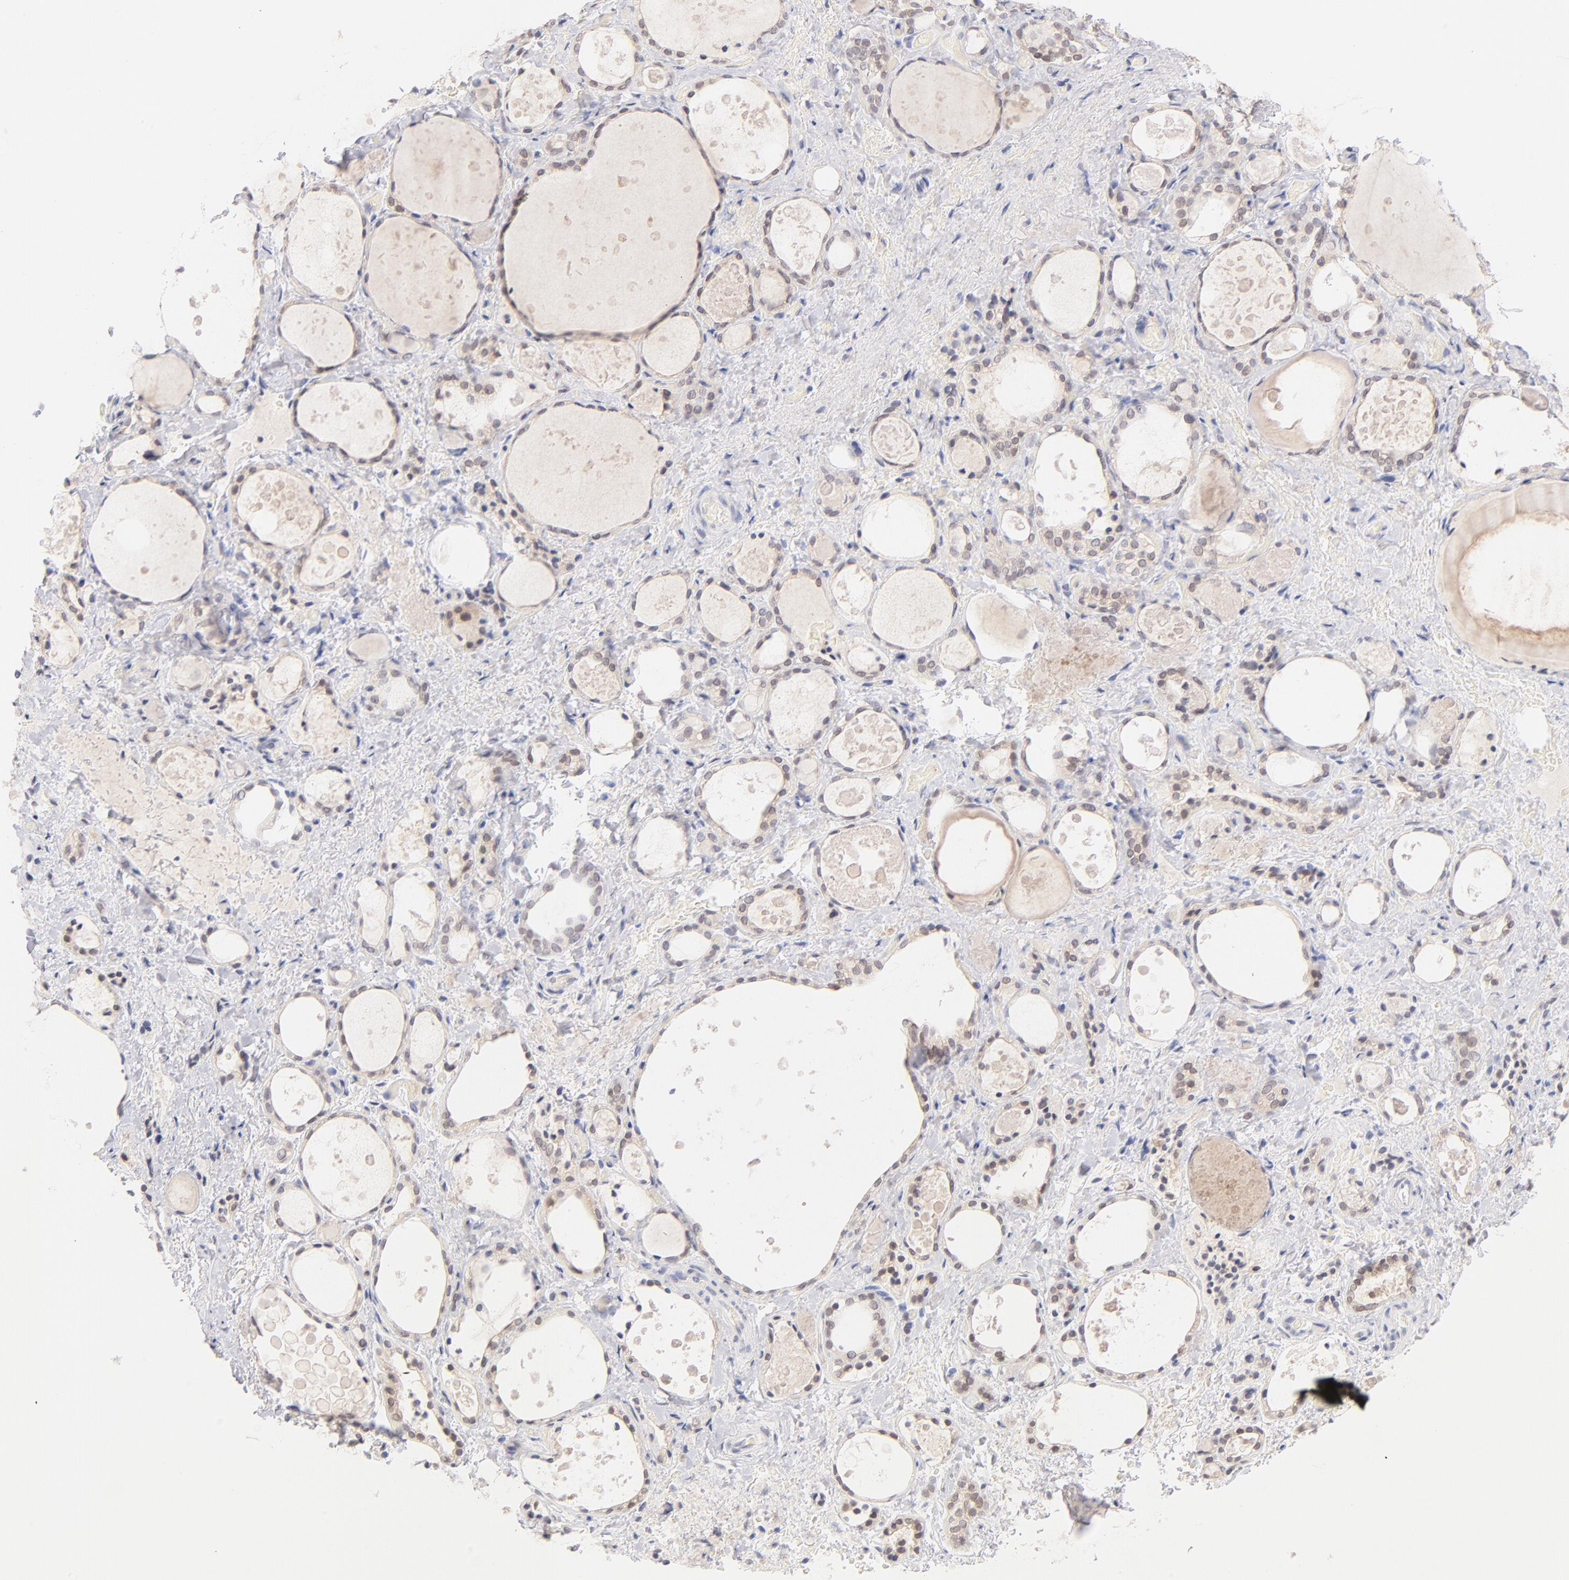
{"staining": {"intensity": "weak", "quantity": "<25%", "location": "nuclear"}, "tissue": "thyroid gland", "cell_type": "Glandular cells", "image_type": "normal", "snomed": [{"axis": "morphology", "description": "Normal tissue, NOS"}, {"axis": "topography", "description": "Thyroid gland"}], "caption": "Immunohistochemistry (IHC) micrograph of benign thyroid gland: human thyroid gland stained with DAB (3,3'-diaminobenzidine) reveals no significant protein expression in glandular cells.", "gene": "CASP6", "patient": {"sex": "female", "age": 75}}